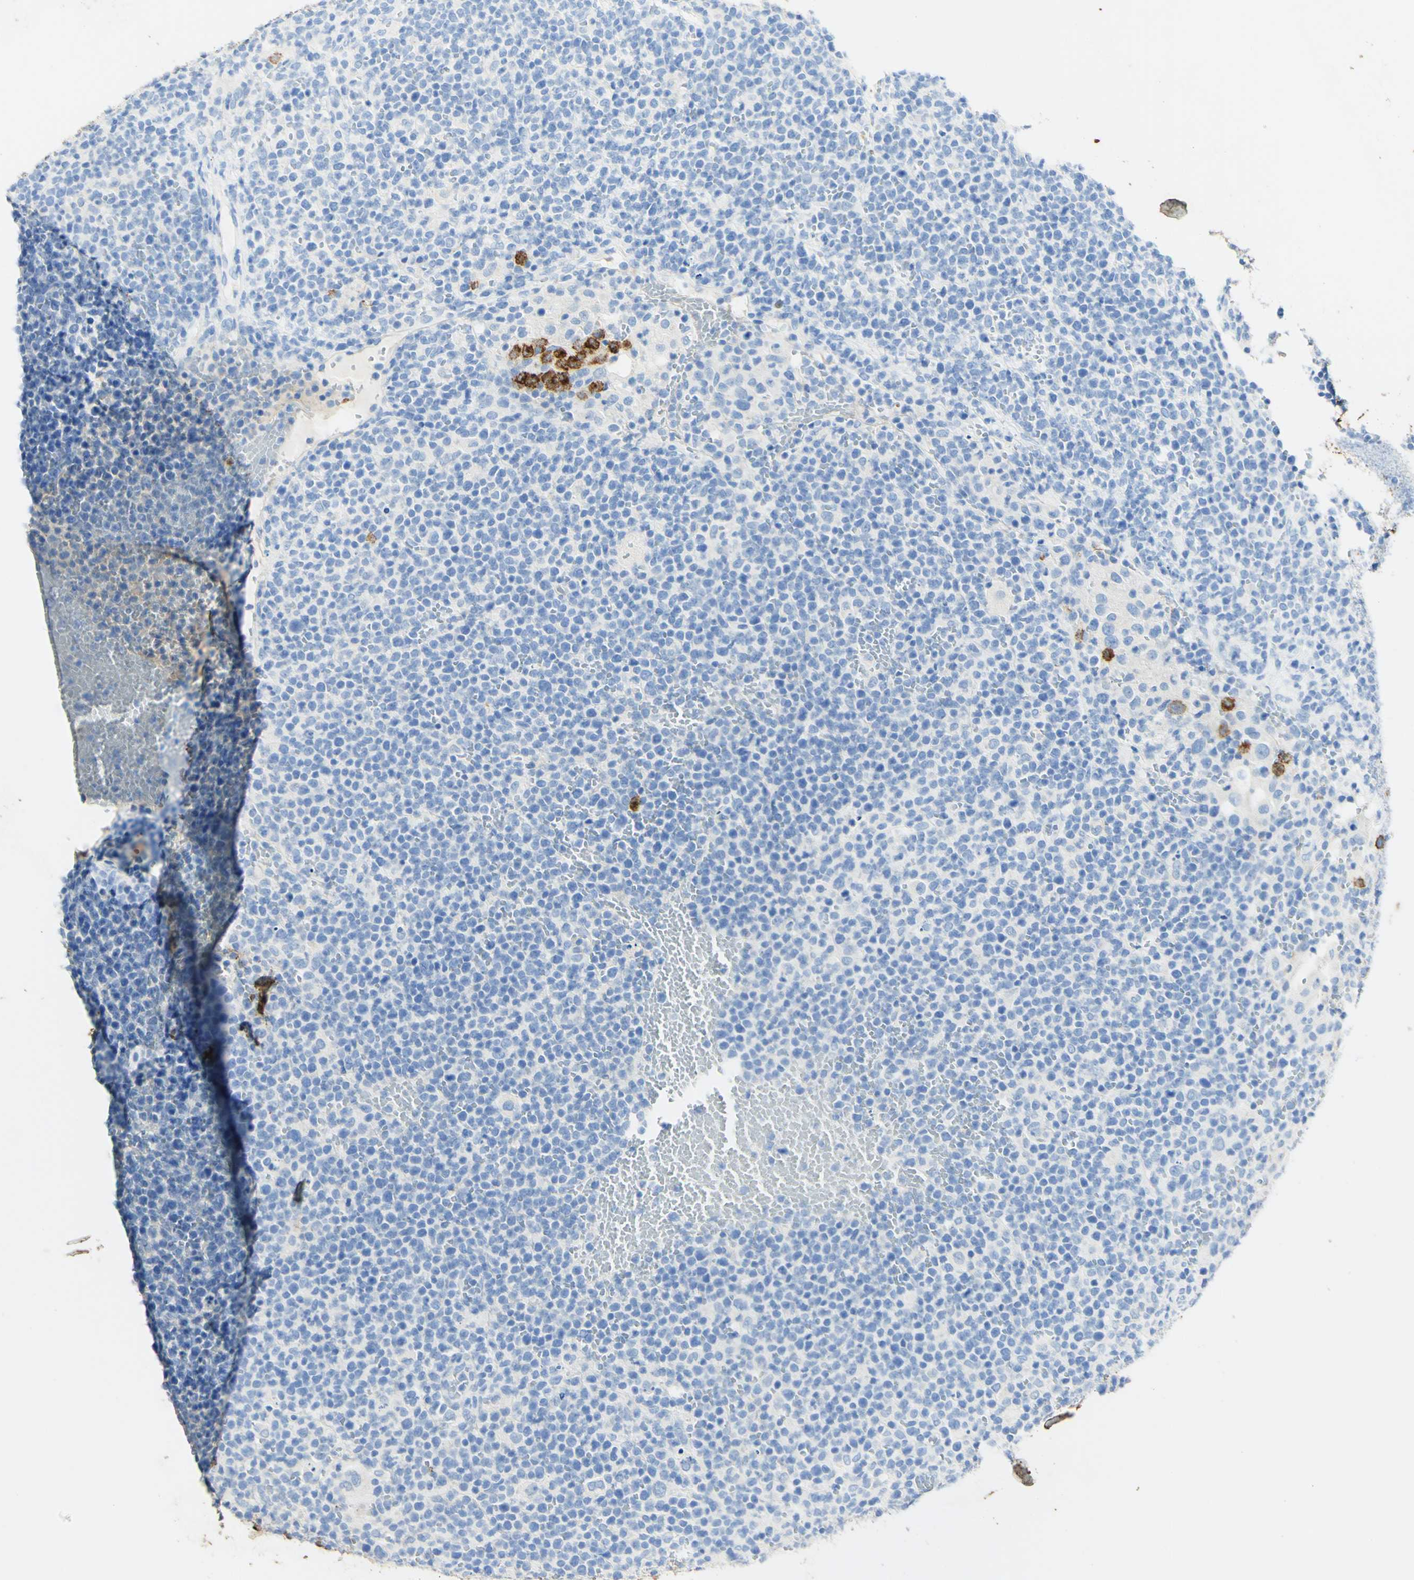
{"staining": {"intensity": "negative", "quantity": "none", "location": "none"}, "tissue": "lymphoma", "cell_type": "Tumor cells", "image_type": "cancer", "snomed": [{"axis": "morphology", "description": "Malignant lymphoma, non-Hodgkin's type, High grade"}, {"axis": "topography", "description": "Lymph node"}], "caption": "This is an IHC image of malignant lymphoma, non-Hodgkin's type (high-grade). There is no expression in tumor cells.", "gene": "PIGR", "patient": {"sex": "male", "age": 61}}